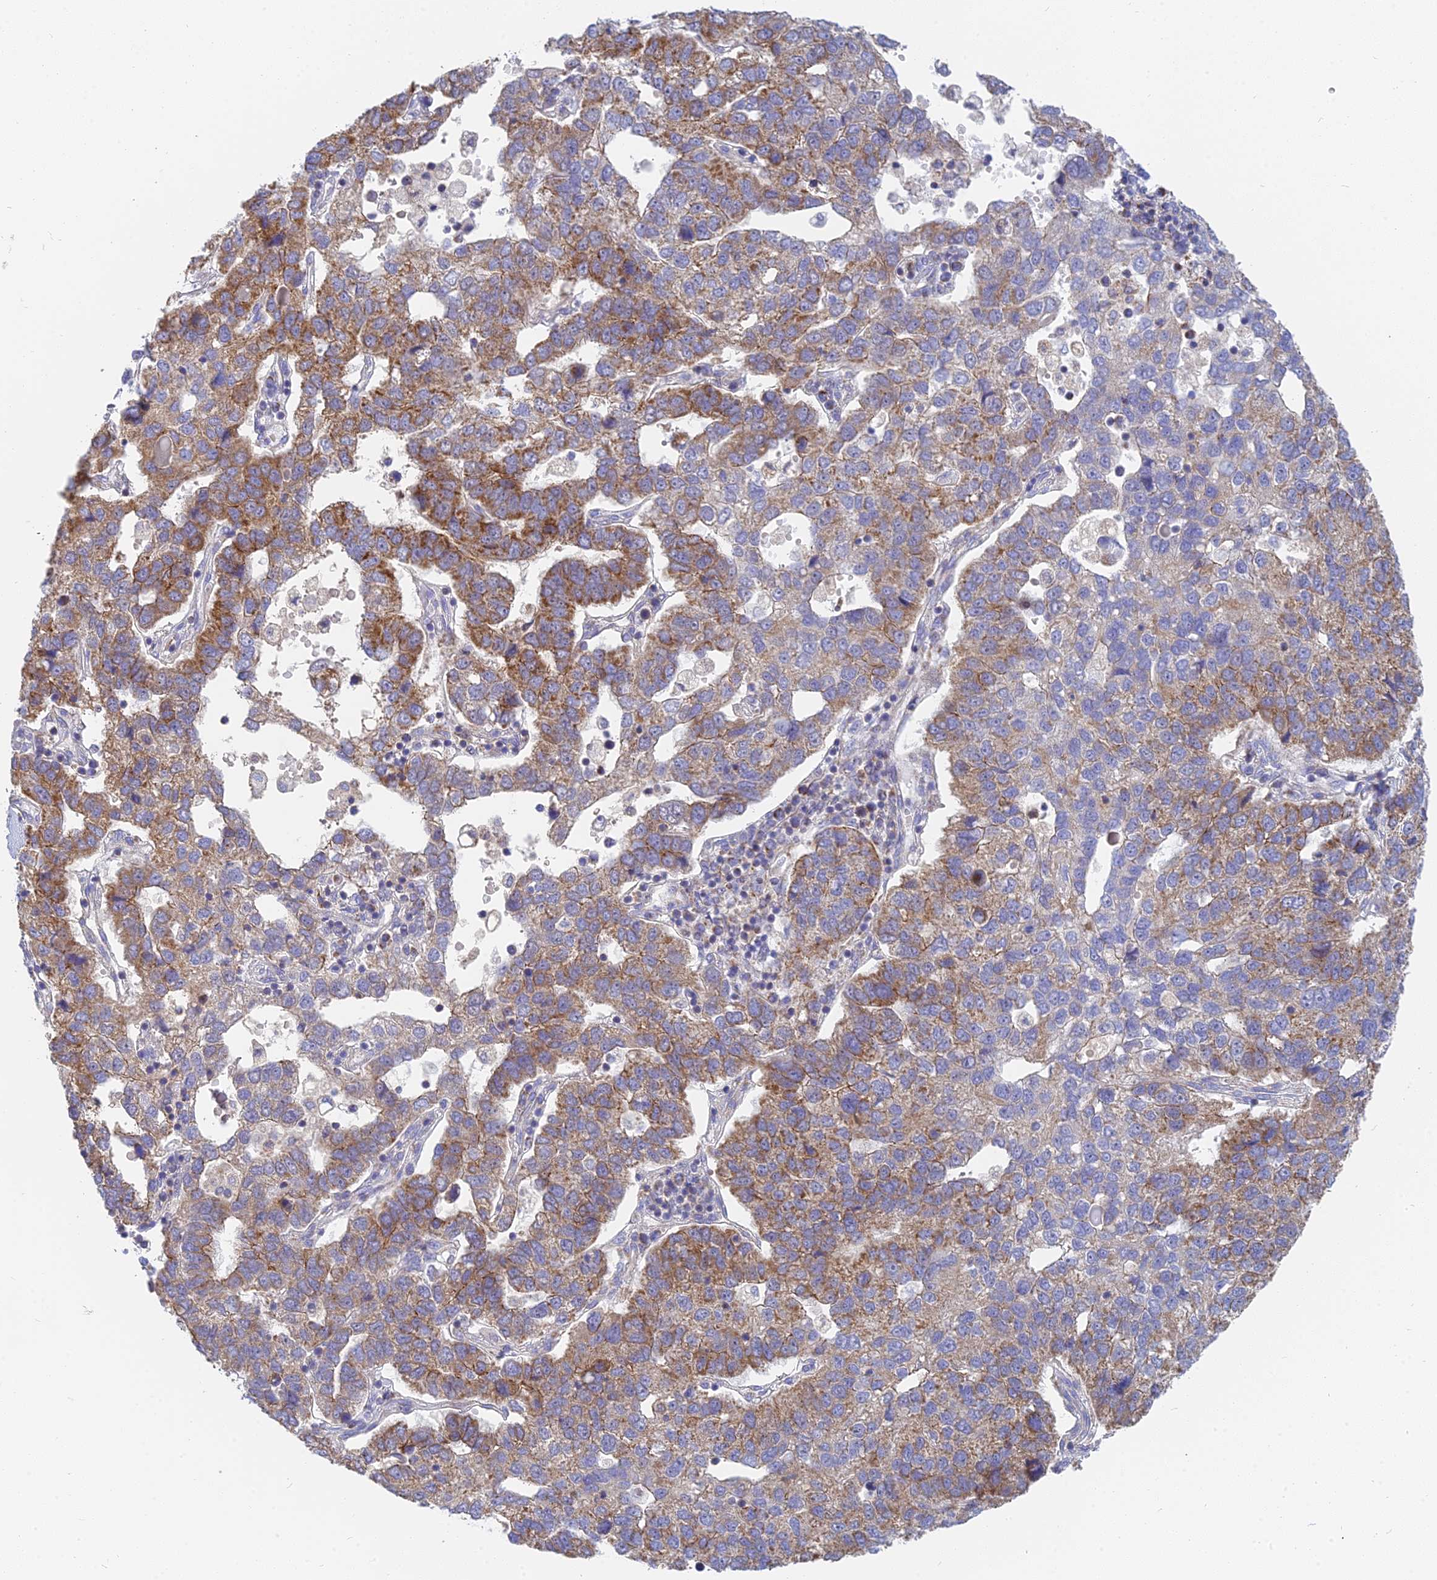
{"staining": {"intensity": "moderate", "quantity": "25%-75%", "location": "cytoplasmic/membranous"}, "tissue": "pancreatic cancer", "cell_type": "Tumor cells", "image_type": "cancer", "snomed": [{"axis": "morphology", "description": "Adenocarcinoma, NOS"}, {"axis": "topography", "description": "Pancreas"}], "caption": "Immunohistochemical staining of human pancreatic adenocarcinoma shows medium levels of moderate cytoplasmic/membranous positivity in approximately 25%-75% of tumor cells.", "gene": "MRPL15", "patient": {"sex": "female", "age": 61}}